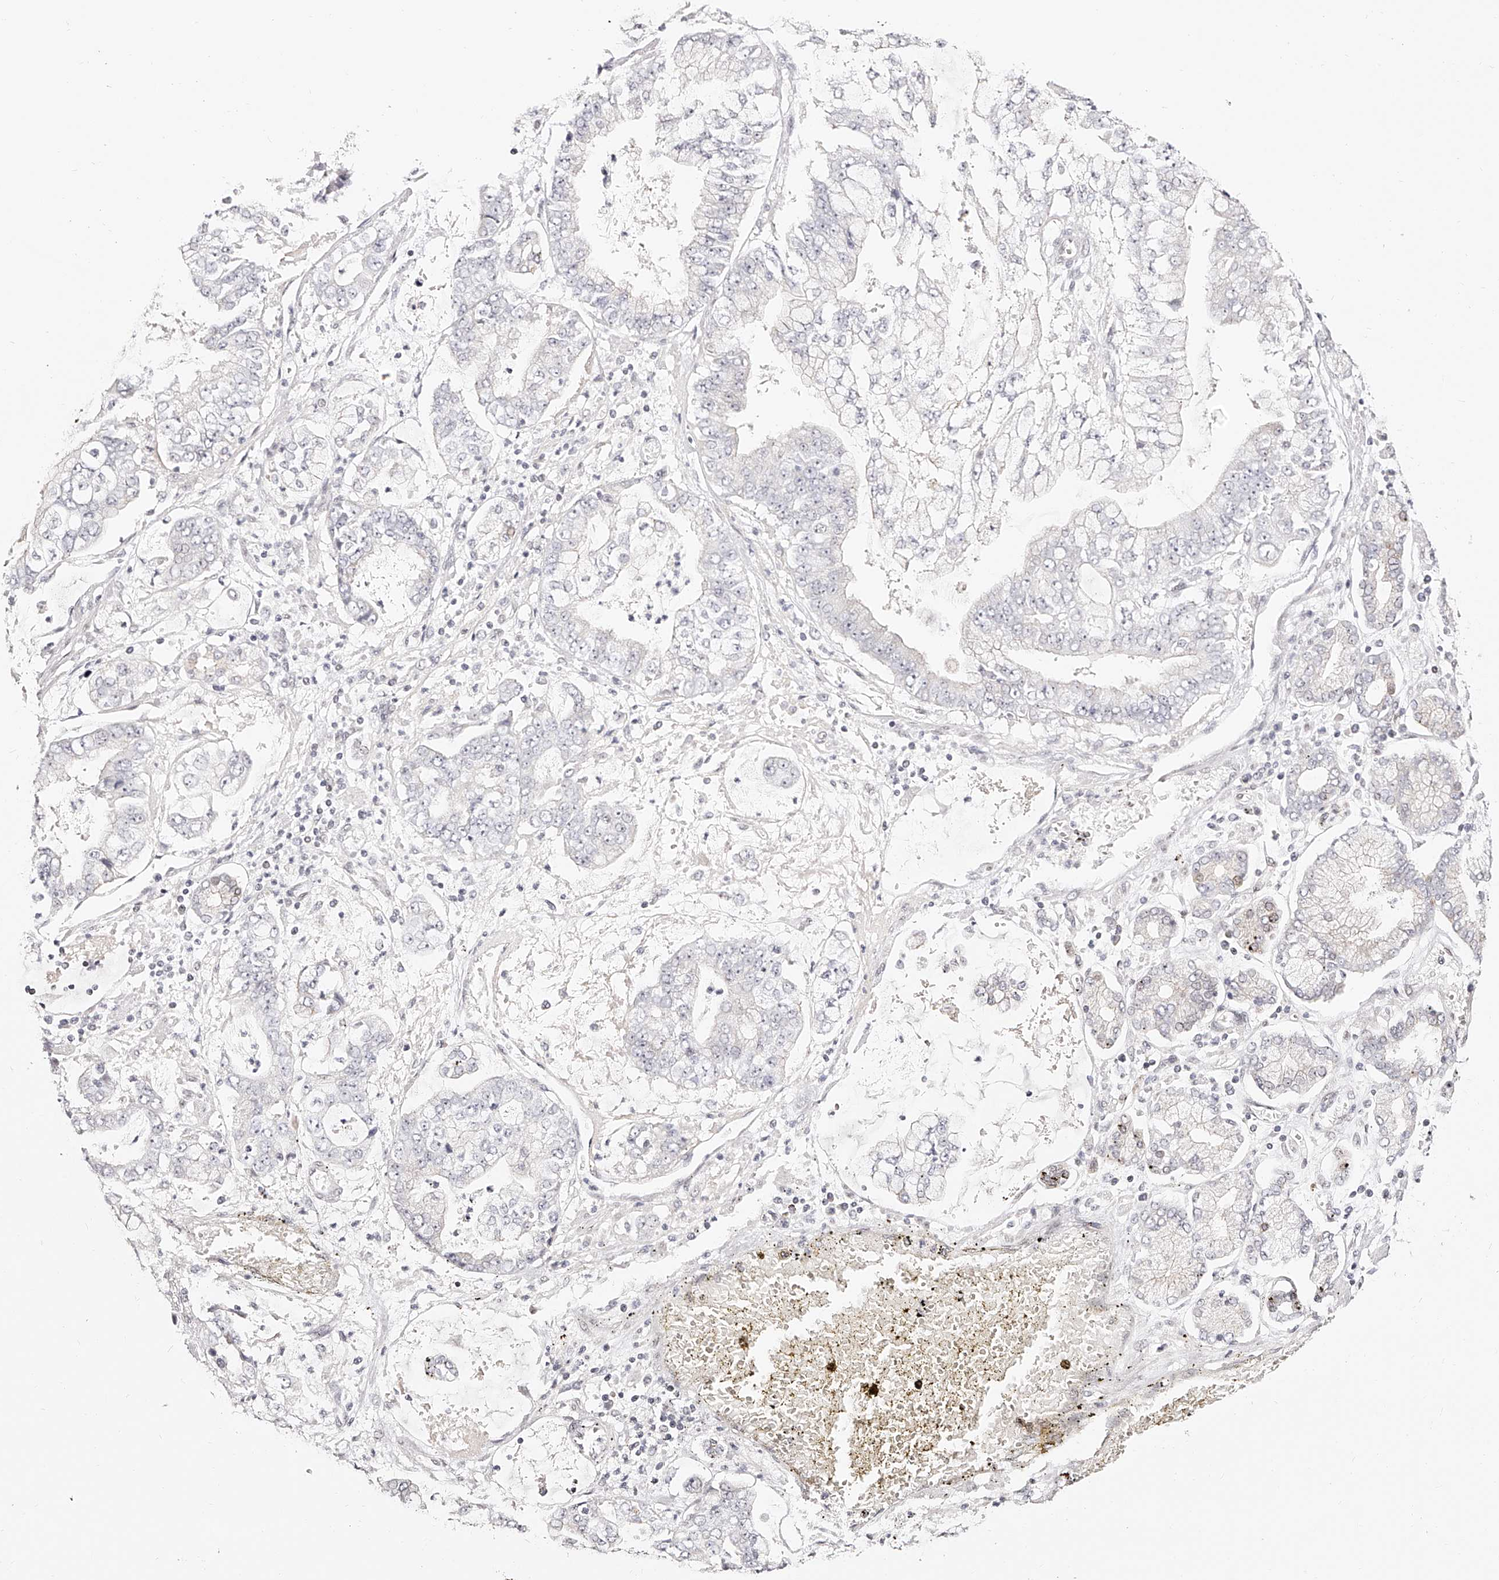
{"staining": {"intensity": "negative", "quantity": "none", "location": "none"}, "tissue": "stomach cancer", "cell_type": "Tumor cells", "image_type": "cancer", "snomed": [{"axis": "morphology", "description": "Adenocarcinoma, NOS"}, {"axis": "topography", "description": "Stomach"}], "caption": "Micrograph shows no protein expression in tumor cells of stomach cancer (adenocarcinoma) tissue. (Immunohistochemistry (ihc), brightfield microscopy, high magnification).", "gene": "USF3", "patient": {"sex": "male", "age": 76}}